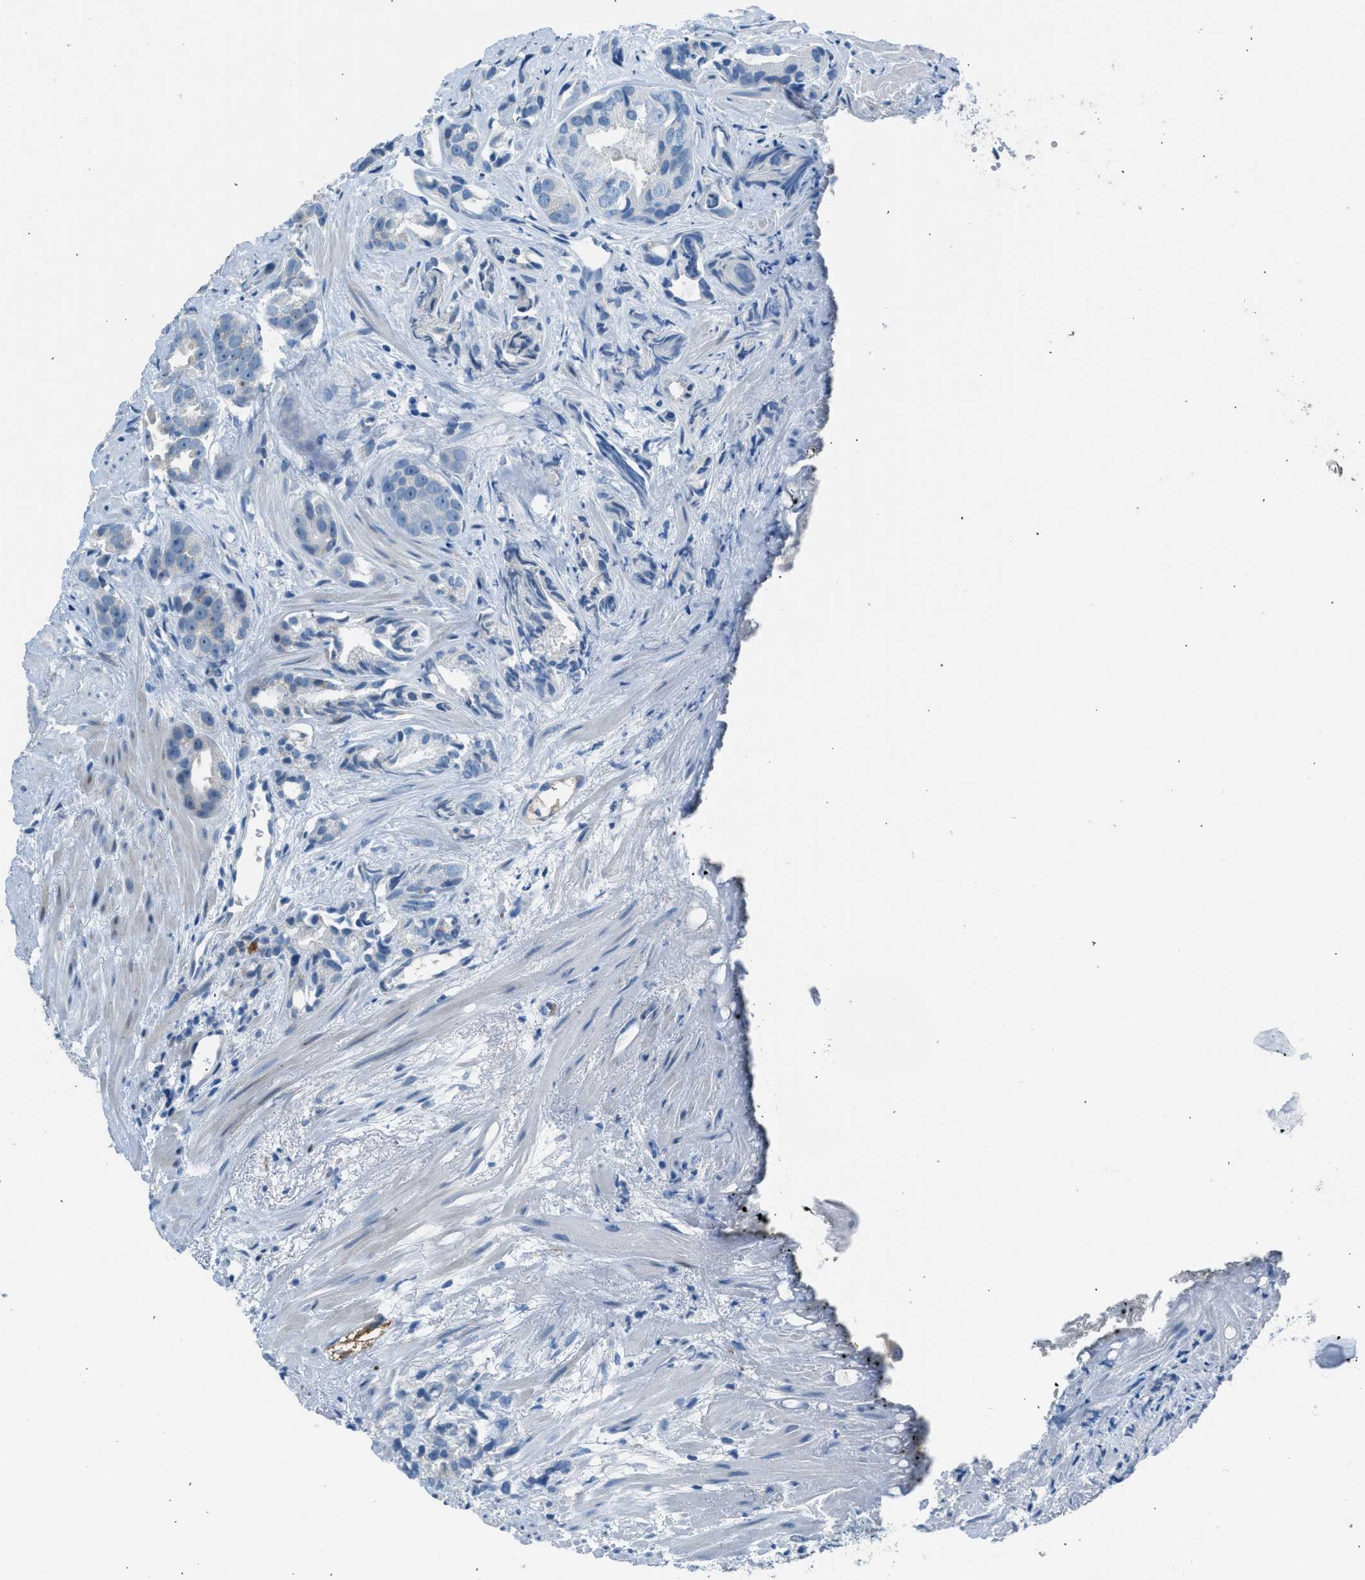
{"staining": {"intensity": "negative", "quantity": "none", "location": "none"}, "tissue": "prostate cancer", "cell_type": "Tumor cells", "image_type": "cancer", "snomed": [{"axis": "morphology", "description": "Adenocarcinoma, Low grade"}, {"axis": "topography", "description": "Prostate"}], "caption": "Immunohistochemical staining of human prostate cancer (low-grade adenocarcinoma) displays no significant positivity in tumor cells.", "gene": "RNF41", "patient": {"sex": "male", "age": 89}}